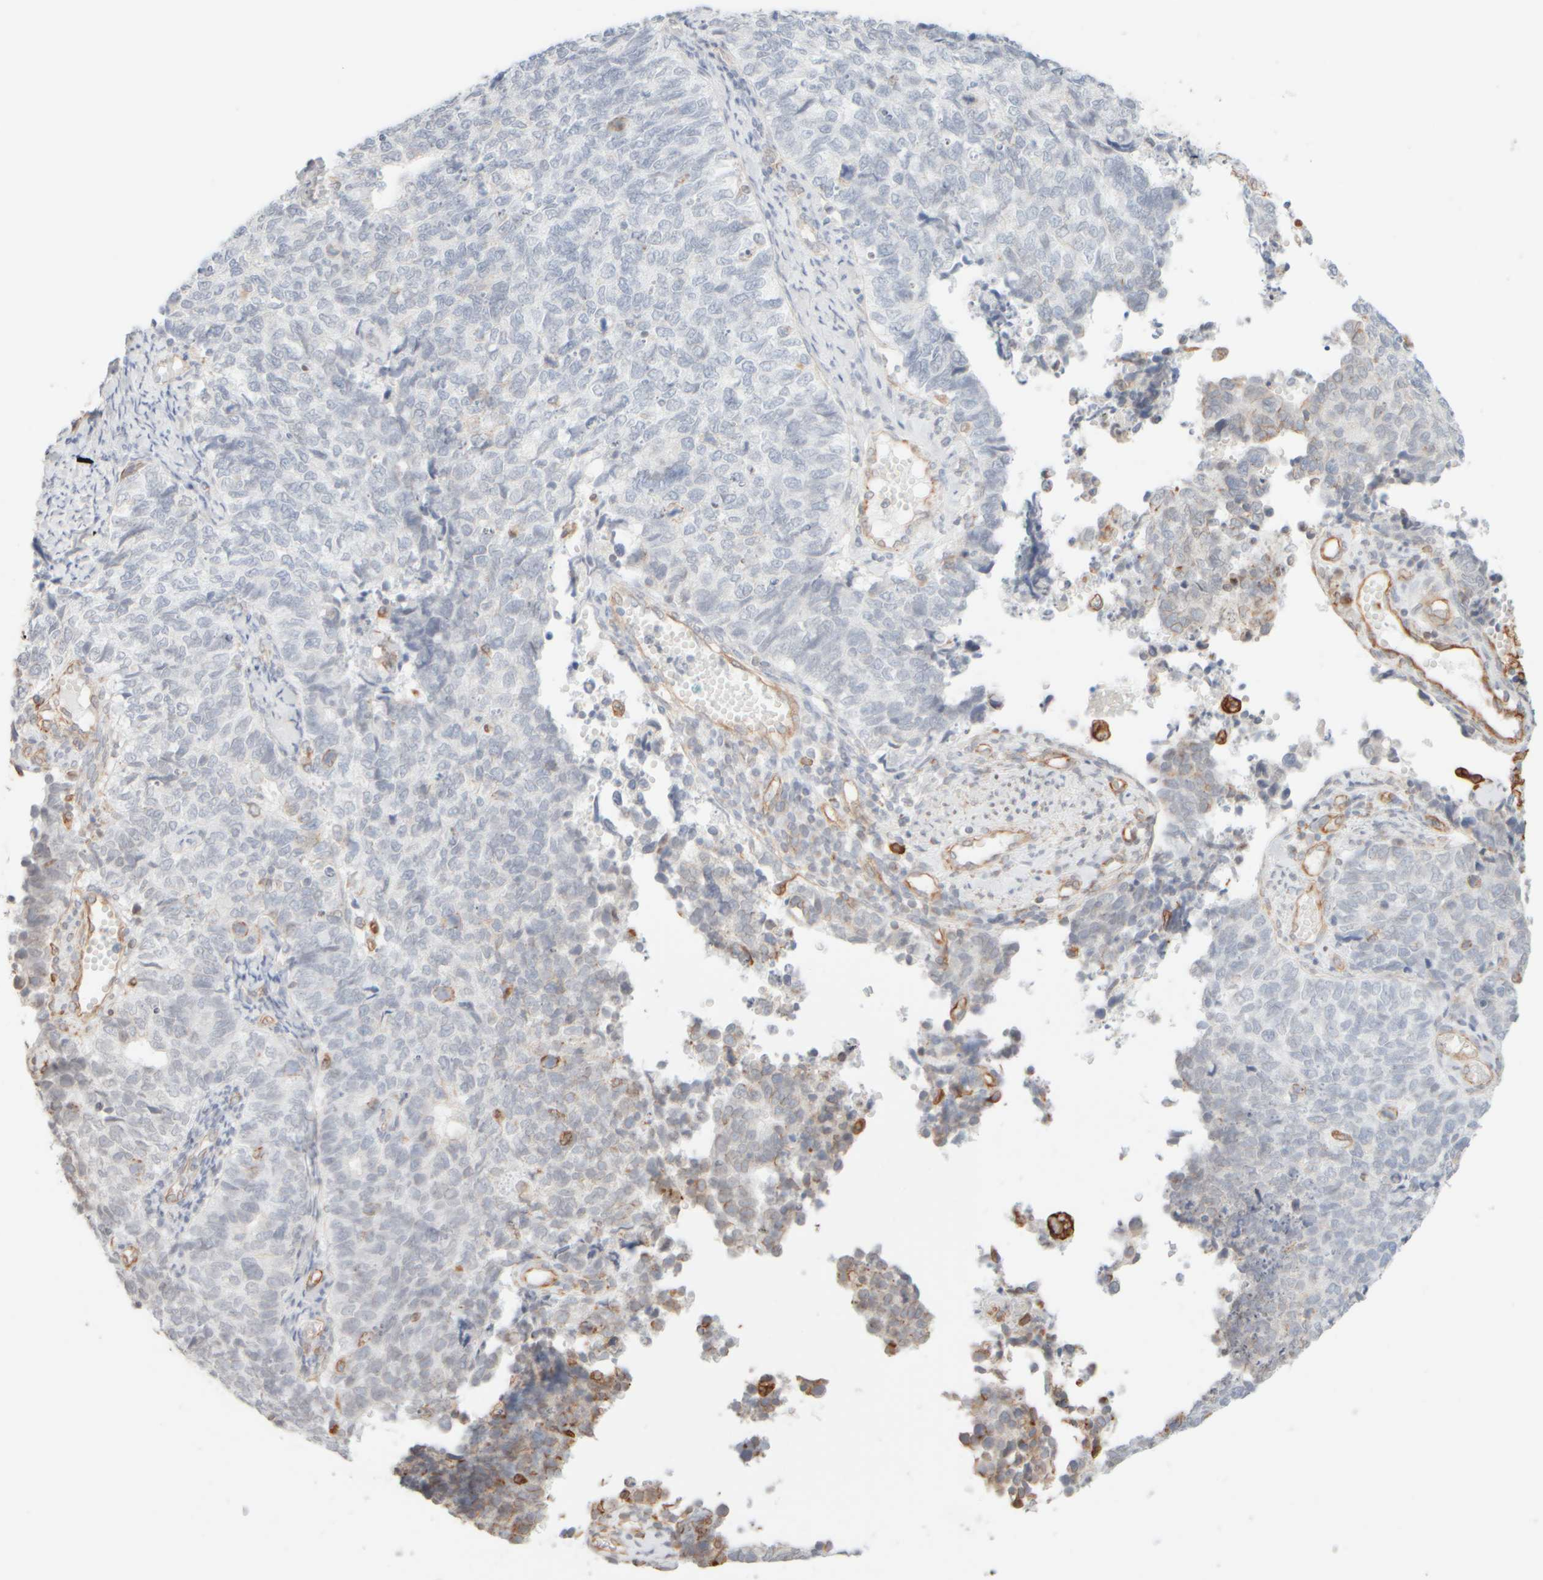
{"staining": {"intensity": "negative", "quantity": "none", "location": "none"}, "tissue": "cervical cancer", "cell_type": "Tumor cells", "image_type": "cancer", "snomed": [{"axis": "morphology", "description": "Squamous cell carcinoma, NOS"}, {"axis": "topography", "description": "Cervix"}], "caption": "IHC of human cervical cancer displays no staining in tumor cells.", "gene": "KRT15", "patient": {"sex": "female", "age": 63}}